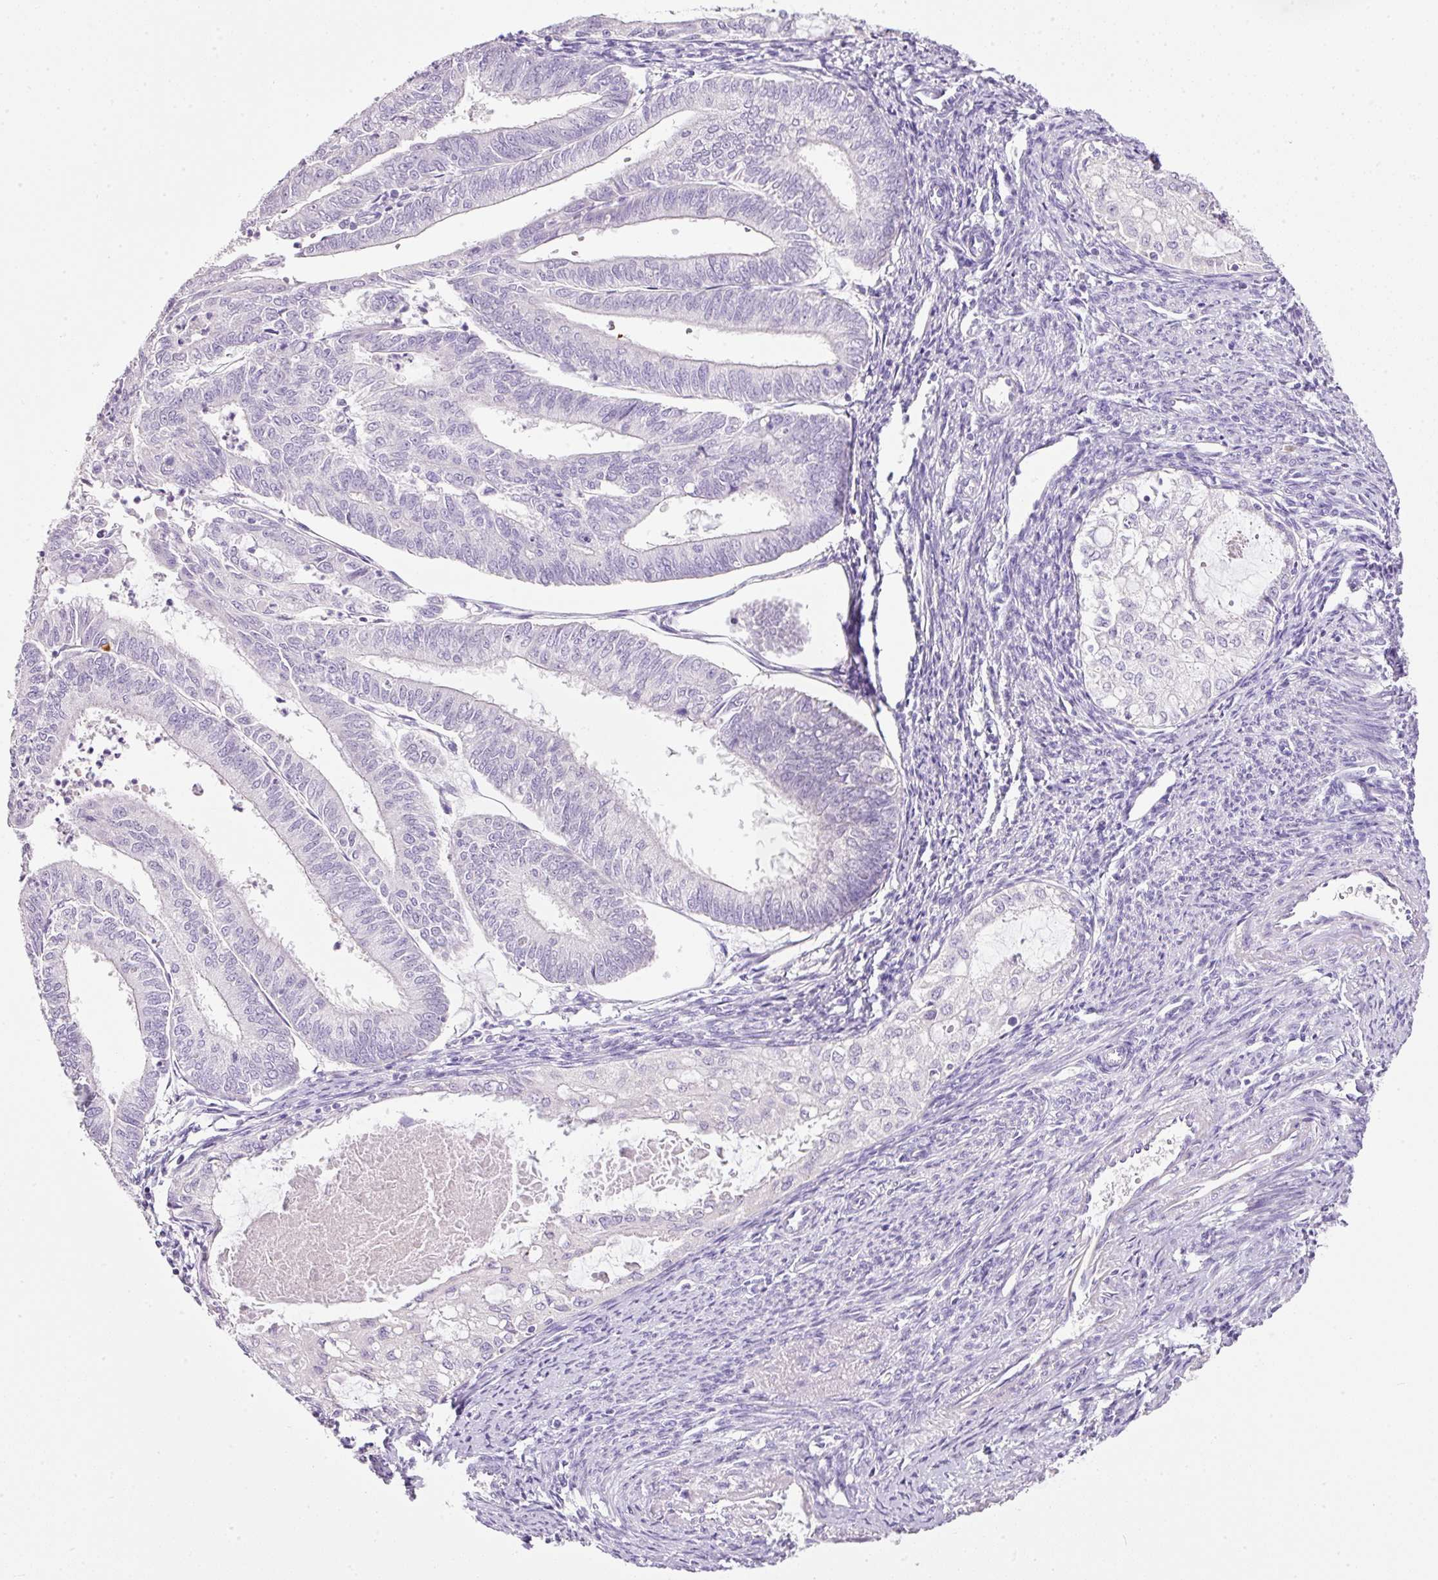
{"staining": {"intensity": "negative", "quantity": "none", "location": "none"}, "tissue": "endometrial cancer", "cell_type": "Tumor cells", "image_type": "cancer", "snomed": [{"axis": "morphology", "description": "Adenocarcinoma, NOS"}, {"axis": "topography", "description": "Endometrium"}], "caption": "This is an IHC histopathology image of human endometrial cancer (adenocarcinoma). There is no positivity in tumor cells.", "gene": "BSND", "patient": {"sex": "female", "age": 70}}